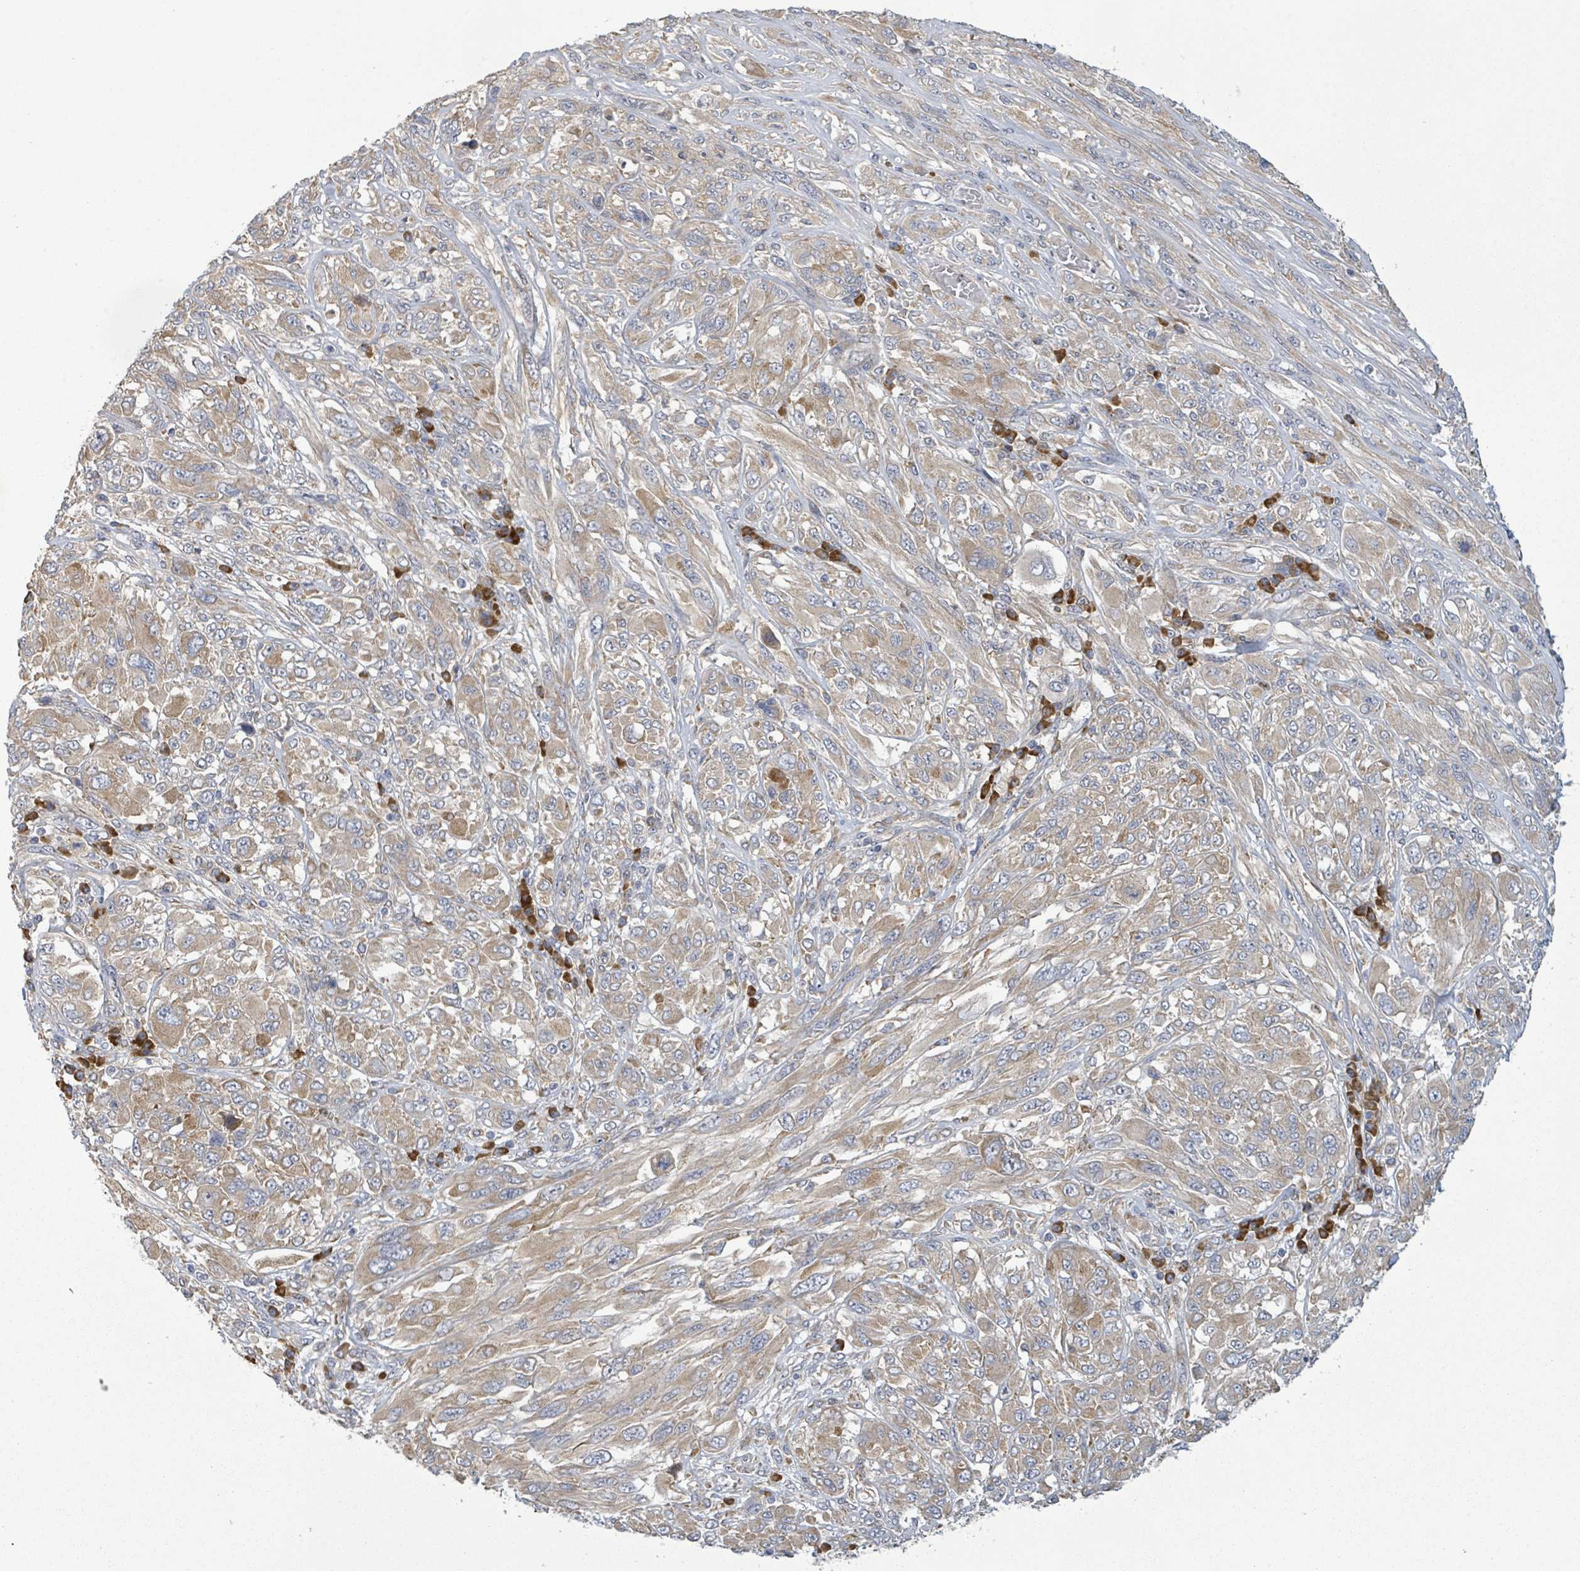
{"staining": {"intensity": "moderate", "quantity": ">75%", "location": "cytoplasmic/membranous"}, "tissue": "melanoma", "cell_type": "Tumor cells", "image_type": "cancer", "snomed": [{"axis": "morphology", "description": "Malignant melanoma, NOS"}, {"axis": "topography", "description": "Skin"}], "caption": "An image of melanoma stained for a protein displays moderate cytoplasmic/membranous brown staining in tumor cells.", "gene": "ATP13A1", "patient": {"sex": "female", "age": 91}}